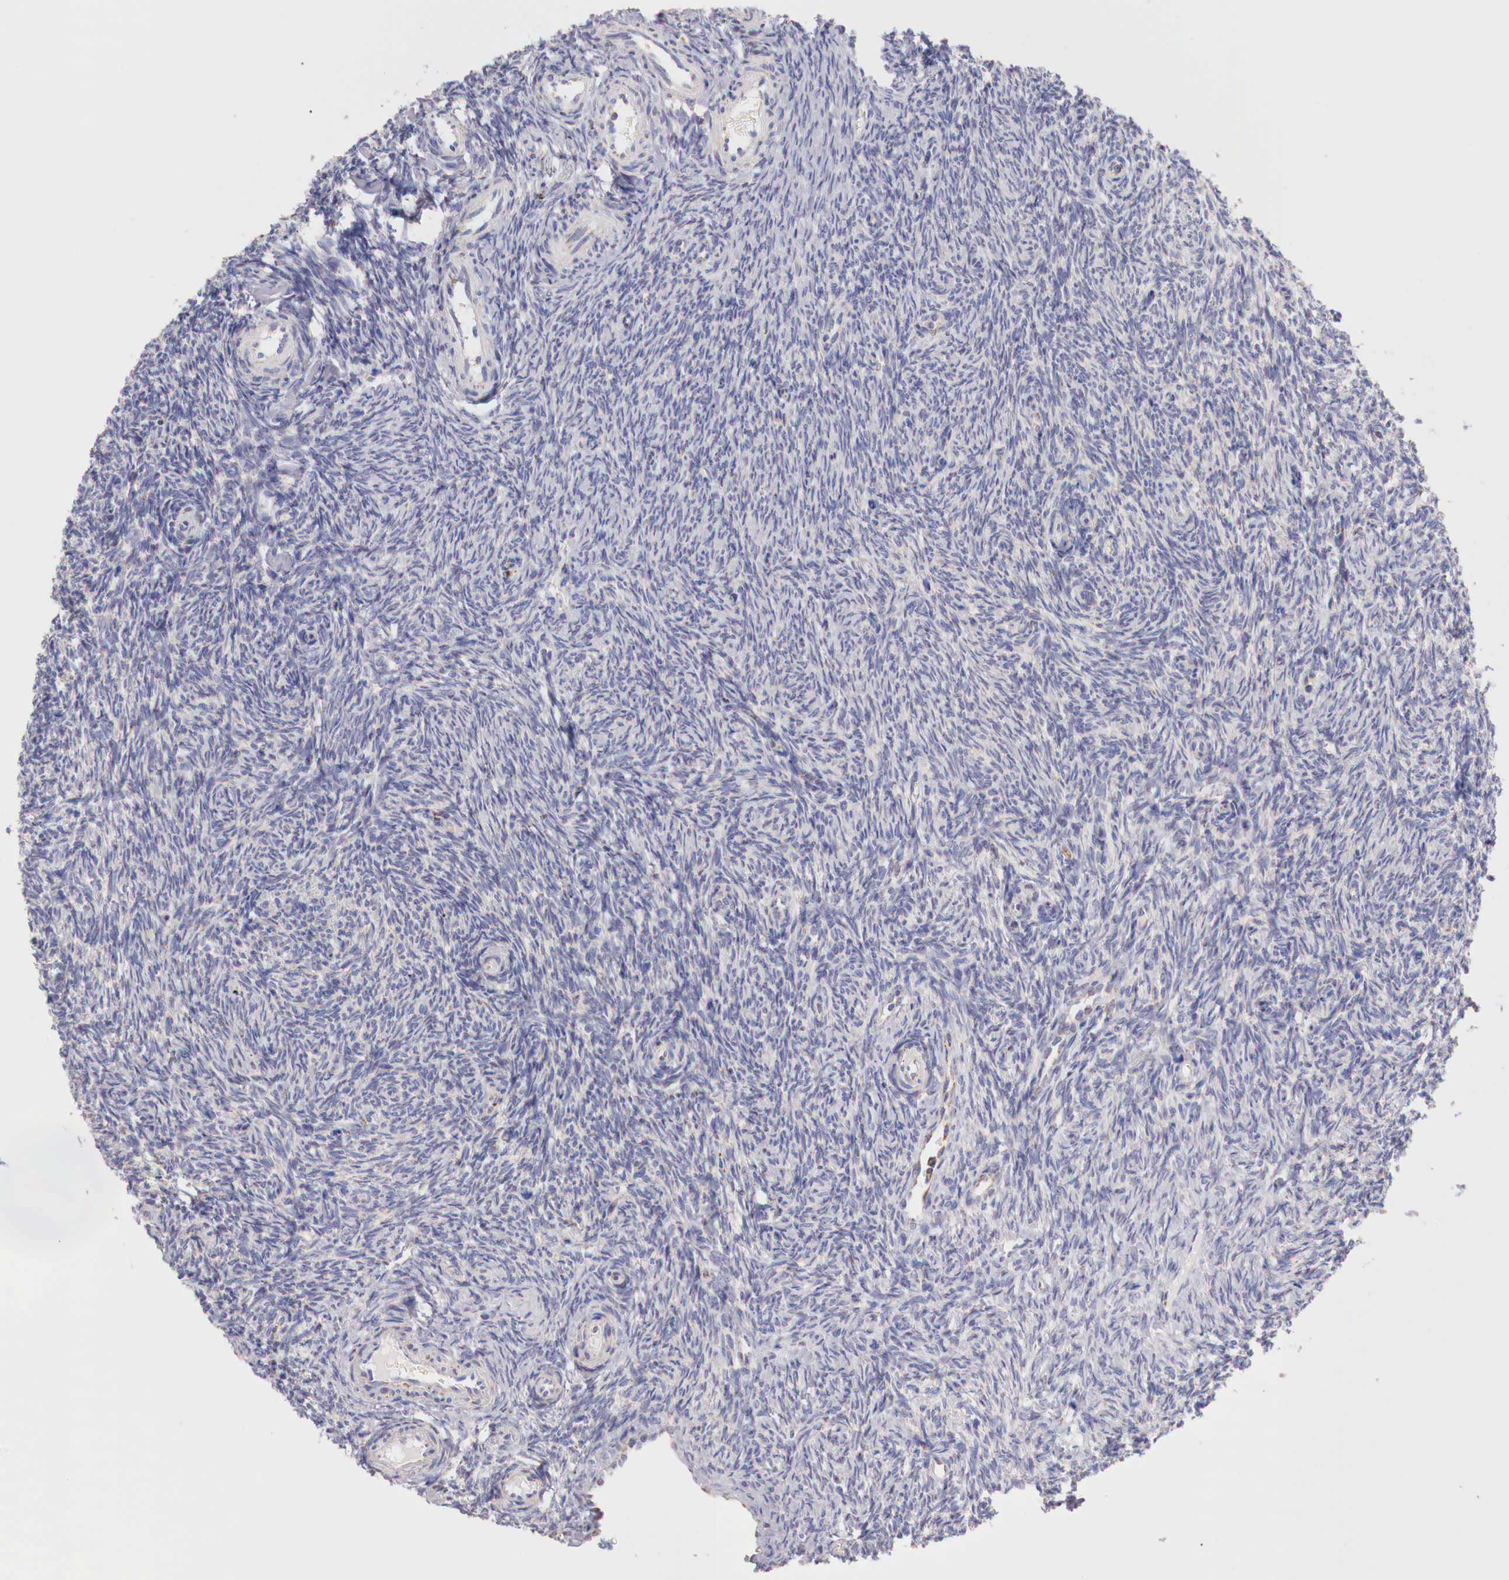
{"staining": {"intensity": "weak", "quantity": "<25%", "location": "cytoplasmic/membranous"}, "tissue": "ovary", "cell_type": "Ovarian stroma cells", "image_type": "normal", "snomed": [{"axis": "morphology", "description": "Normal tissue, NOS"}, {"axis": "topography", "description": "Ovary"}], "caption": "IHC photomicrograph of benign human ovary stained for a protein (brown), which displays no positivity in ovarian stroma cells. (Immunohistochemistry (ihc), brightfield microscopy, high magnification).", "gene": "IDH3G", "patient": {"sex": "female", "age": 32}}